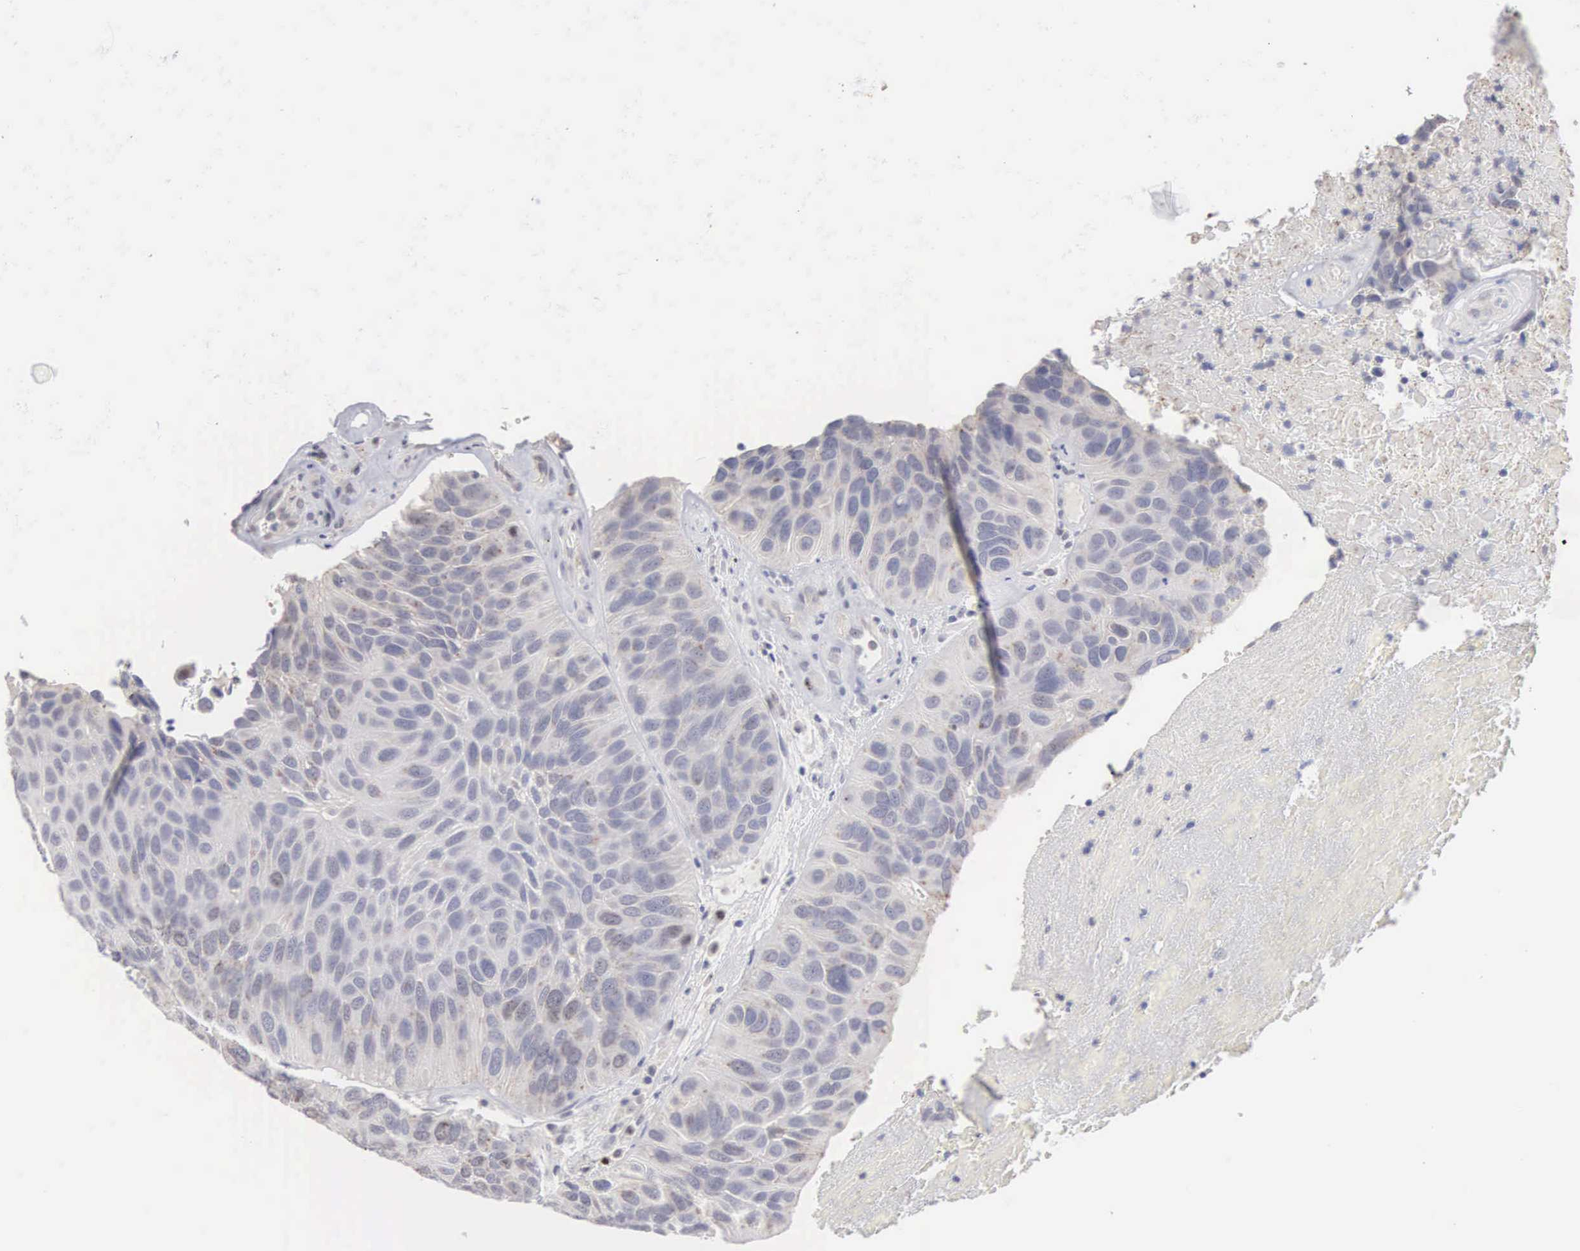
{"staining": {"intensity": "negative", "quantity": "none", "location": "none"}, "tissue": "urothelial cancer", "cell_type": "Tumor cells", "image_type": "cancer", "snomed": [{"axis": "morphology", "description": "Urothelial carcinoma, High grade"}, {"axis": "topography", "description": "Urinary bladder"}], "caption": "This is an immunohistochemistry (IHC) photomicrograph of urothelial cancer. There is no expression in tumor cells.", "gene": "KDM6A", "patient": {"sex": "male", "age": 66}}